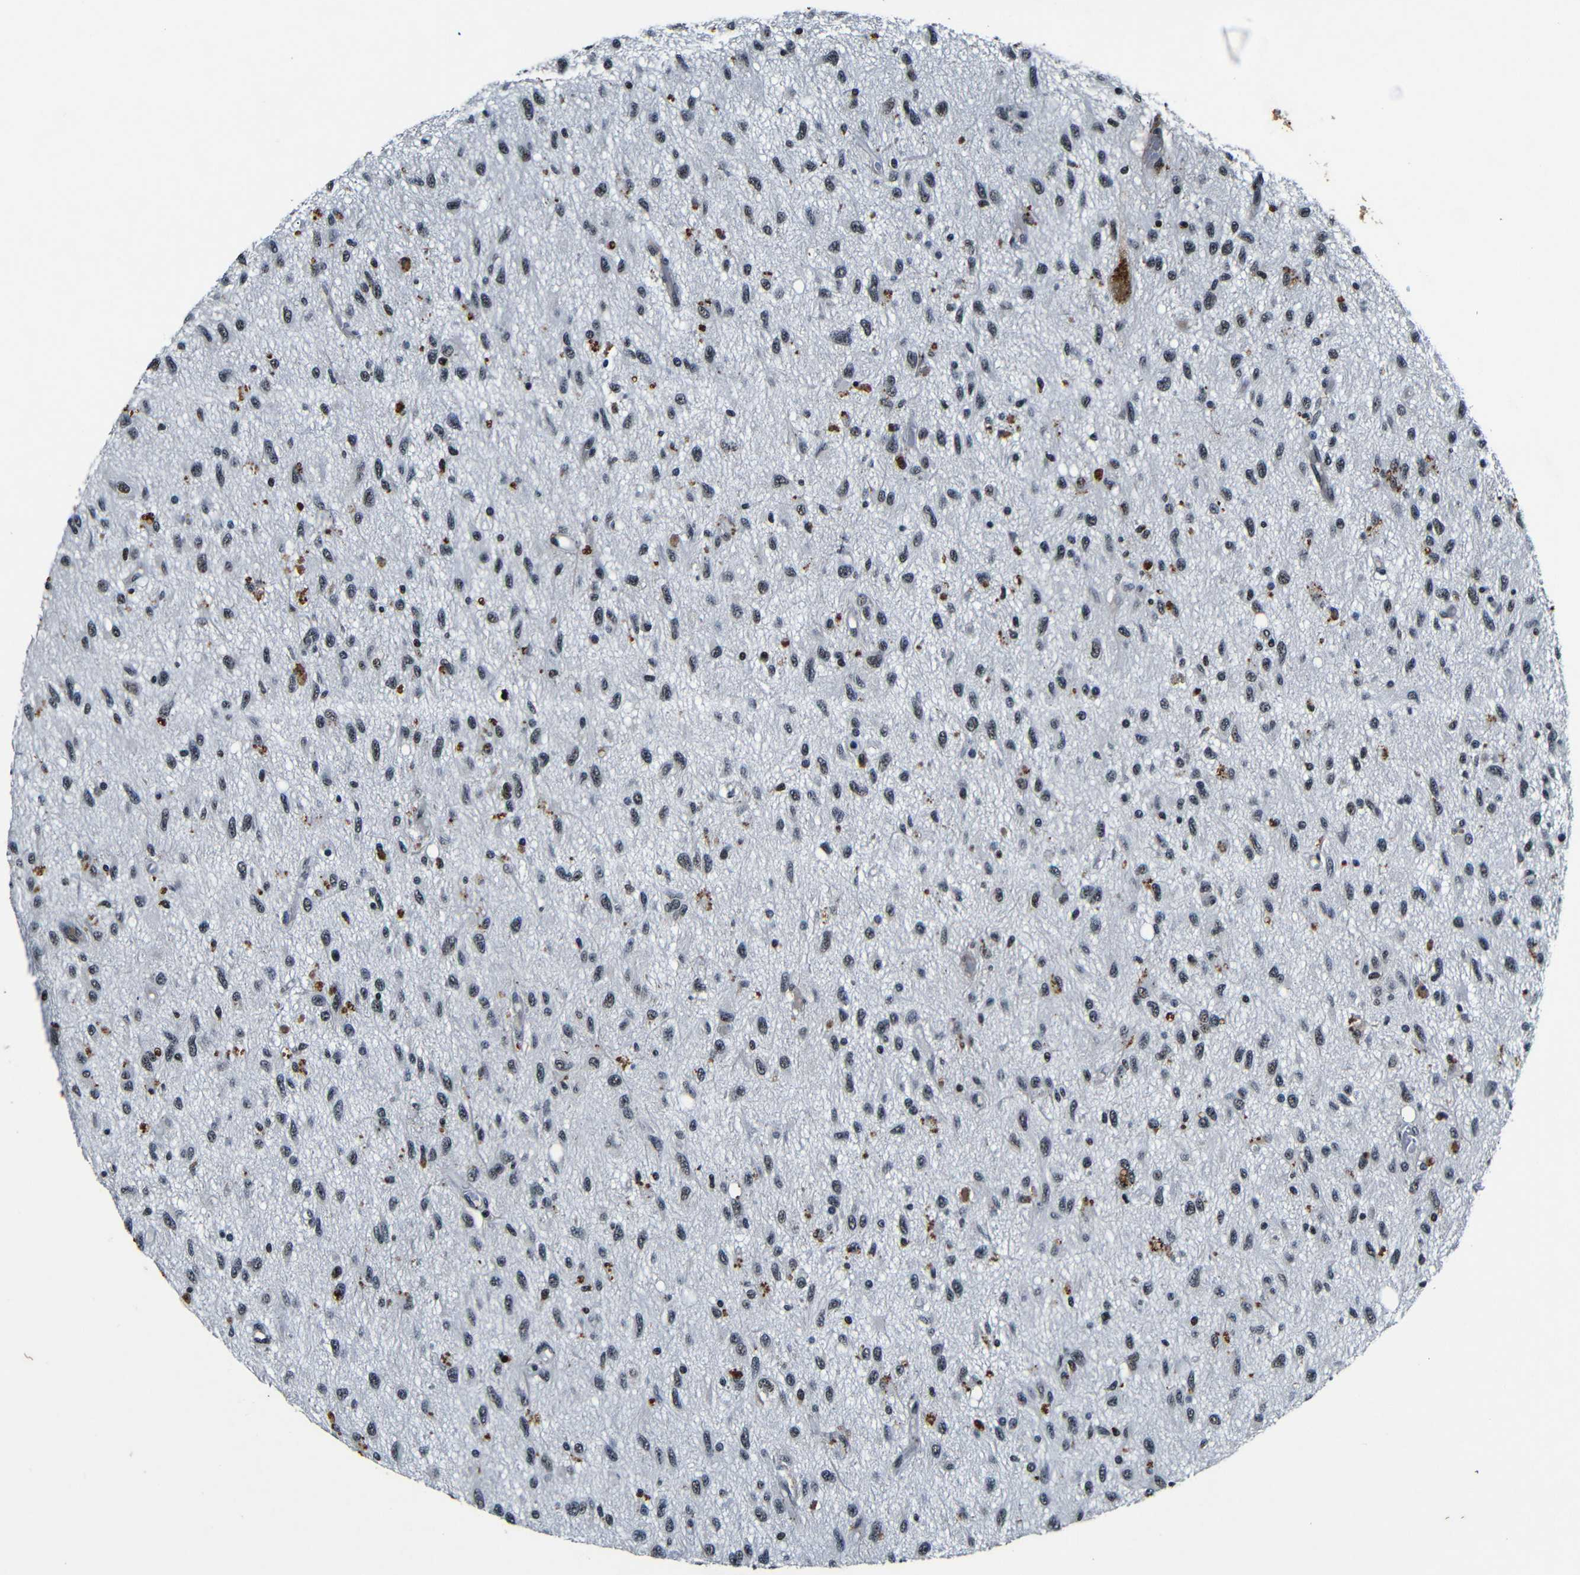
{"staining": {"intensity": "moderate", "quantity": "<25%", "location": "nuclear"}, "tissue": "glioma", "cell_type": "Tumor cells", "image_type": "cancer", "snomed": [{"axis": "morphology", "description": "Glioma, malignant, Low grade"}, {"axis": "topography", "description": "Brain"}], "caption": "A brown stain highlights moderate nuclear expression of a protein in human malignant glioma (low-grade) tumor cells.", "gene": "FOXD4", "patient": {"sex": "male", "age": 77}}